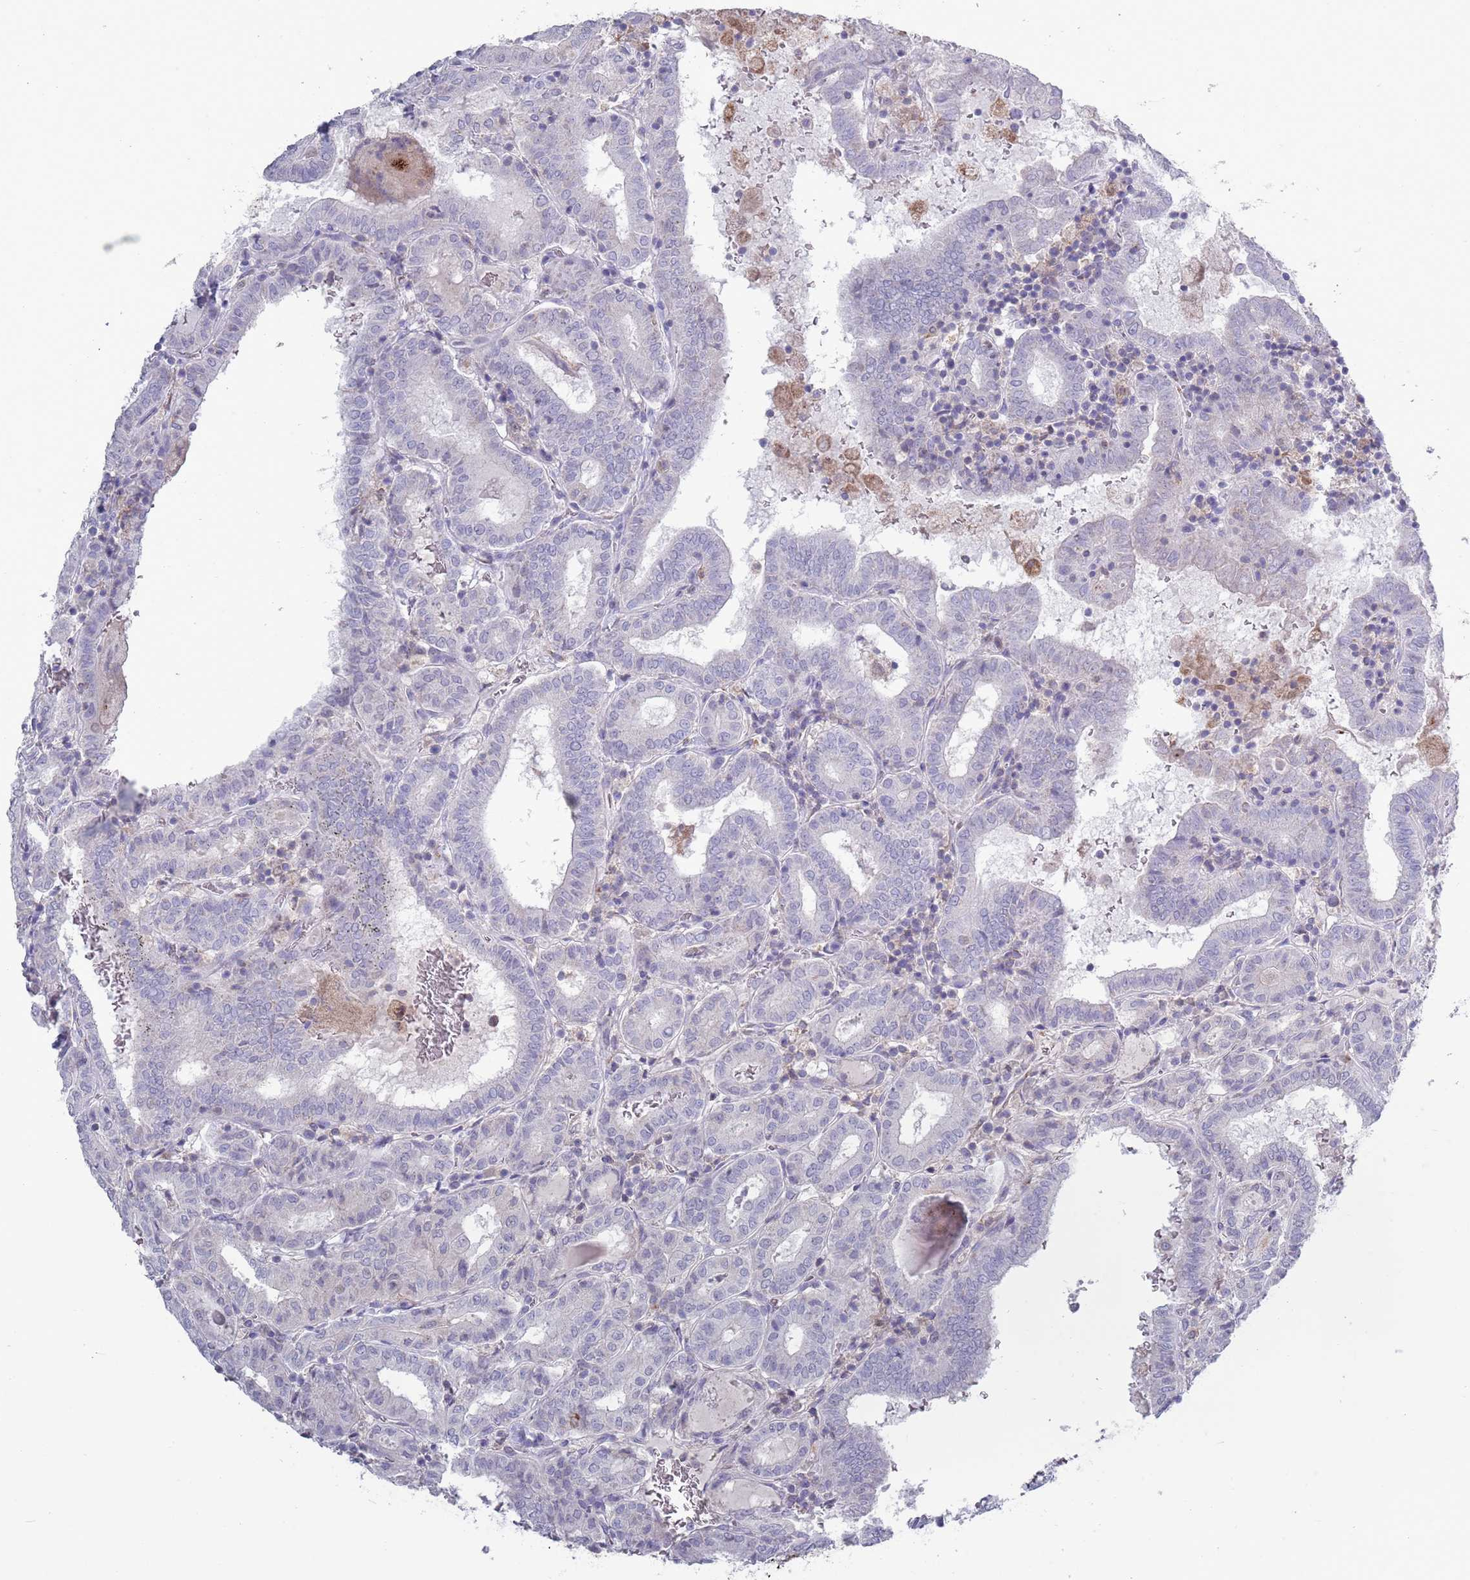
{"staining": {"intensity": "negative", "quantity": "none", "location": "none"}, "tissue": "thyroid cancer", "cell_type": "Tumor cells", "image_type": "cancer", "snomed": [{"axis": "morphology", "description": "Papillary adenocarcinoma, NOS"}, {"axis": "topography", "description": "Thyroid gland"}], "caption": "Immunohistochemical staining of human thyroid cancer reveals no significant expression in tumor cells. (Stains: DAB immunohistochemistry with hematoxylin counter stain, Microscopy: brightfield microscopy at high magnification).", "gene": "ACSBG1", "patient": {"sex": "female", "age": 72}}